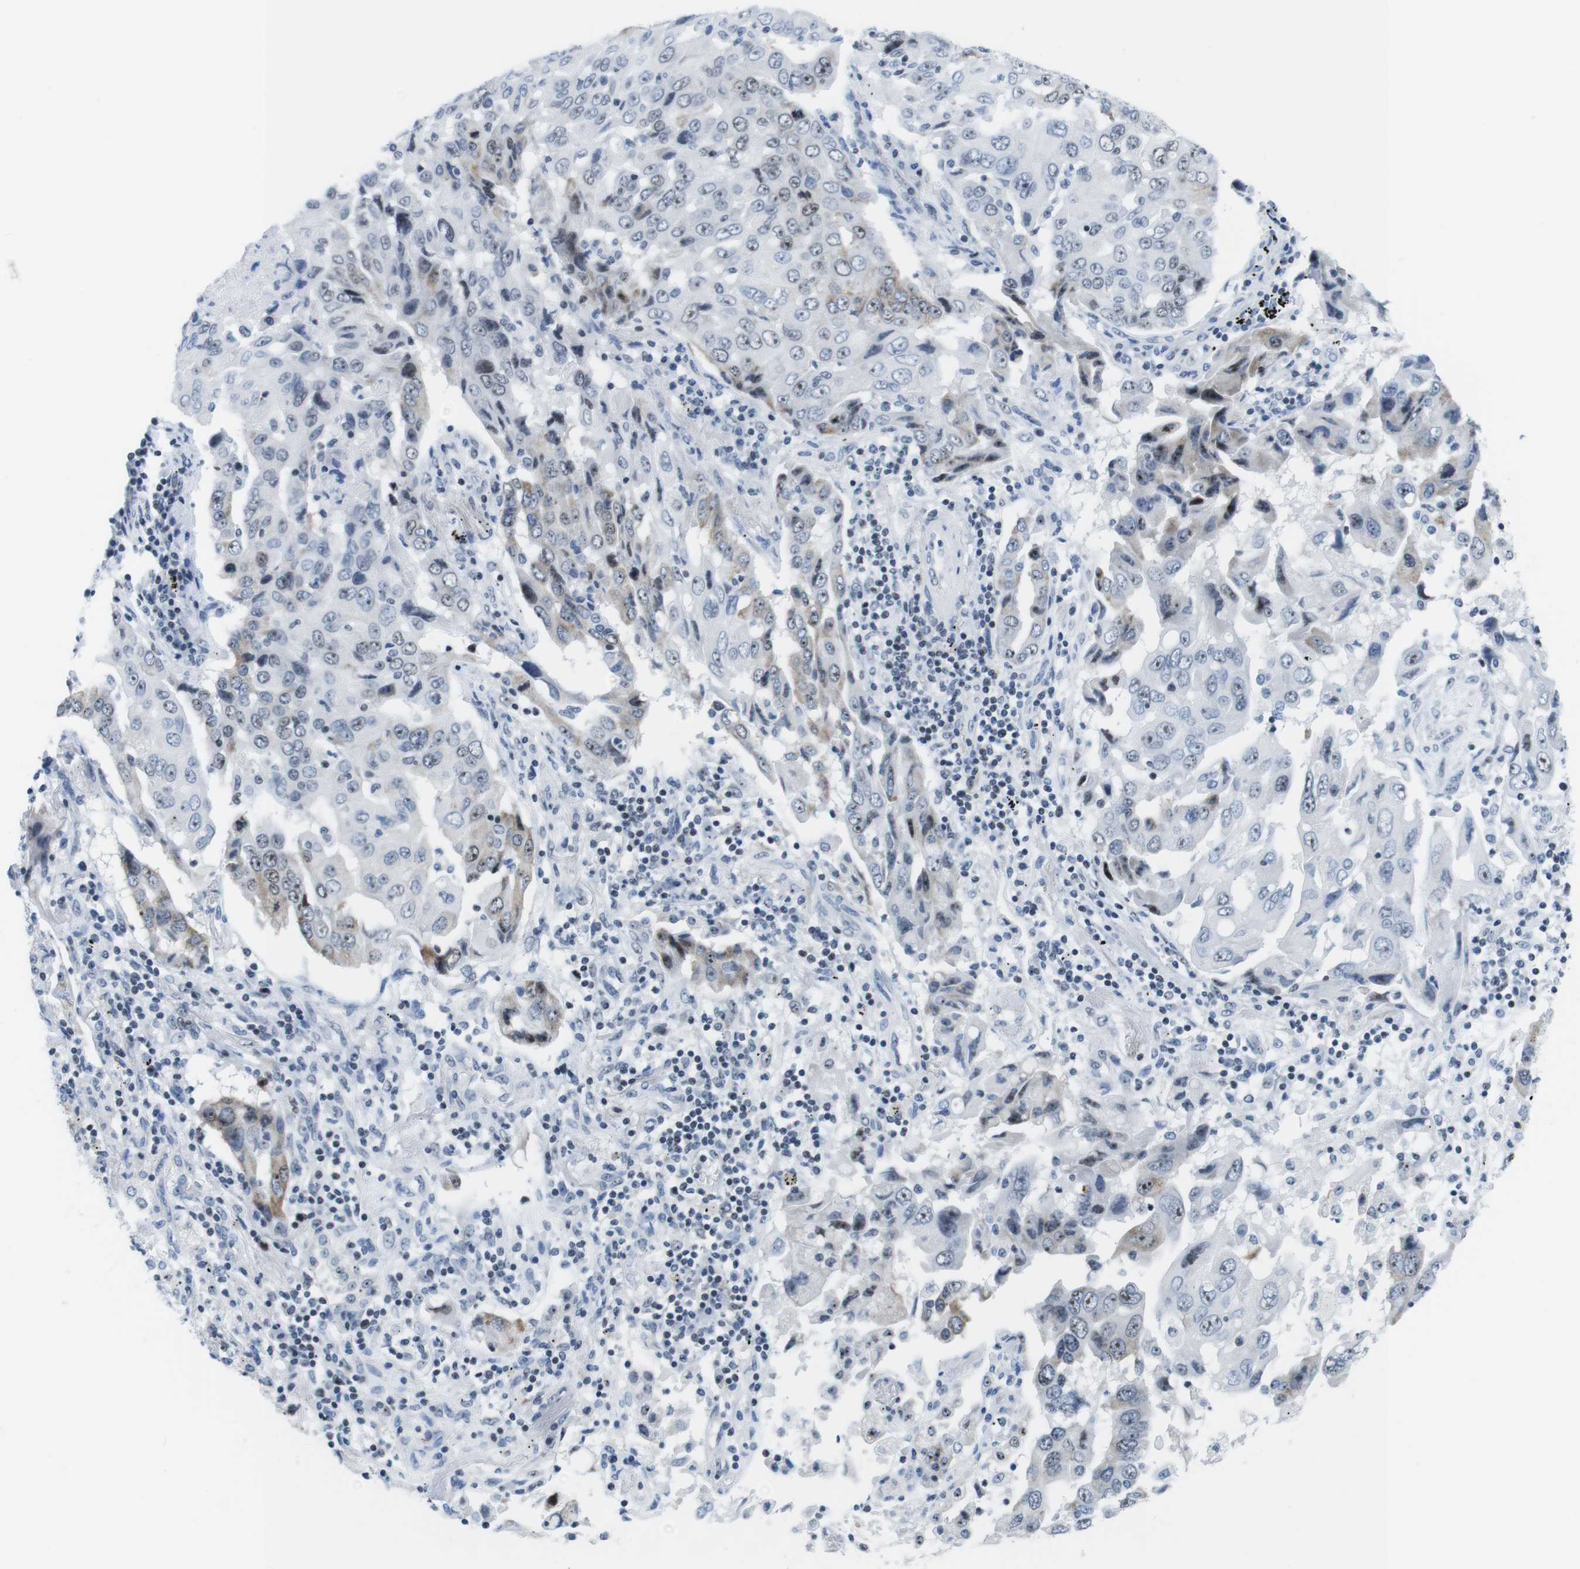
{"staining": {"intensity": "weak", "quantity": "<25%", "location": "nuclear"}, "tissue": "lung cancer", "cell_type": "Tumor cells", "image_type": "cancer", "snomed": [{"axis": "morphology", "description": "Adenocarcinoma, NOS"}, {"axis": "topography", "description": "Lung"}], "caption": "High magnification brightfield microscopy of adenocarcinoma (lung) stained with DAB (3,3'-diaminobenzidine) (brown) and counterstained with hematoxylin (blue): tumor cells show no significant expression. (Stains: DAB (3,3'-diaminobenzidine) immunohistochemistry with hematoxylin counter stain, Microscopy: brightfield microscopy at high magnification).", "gene": "NIFK", "patient": {"sex": "female", "age": 65}}